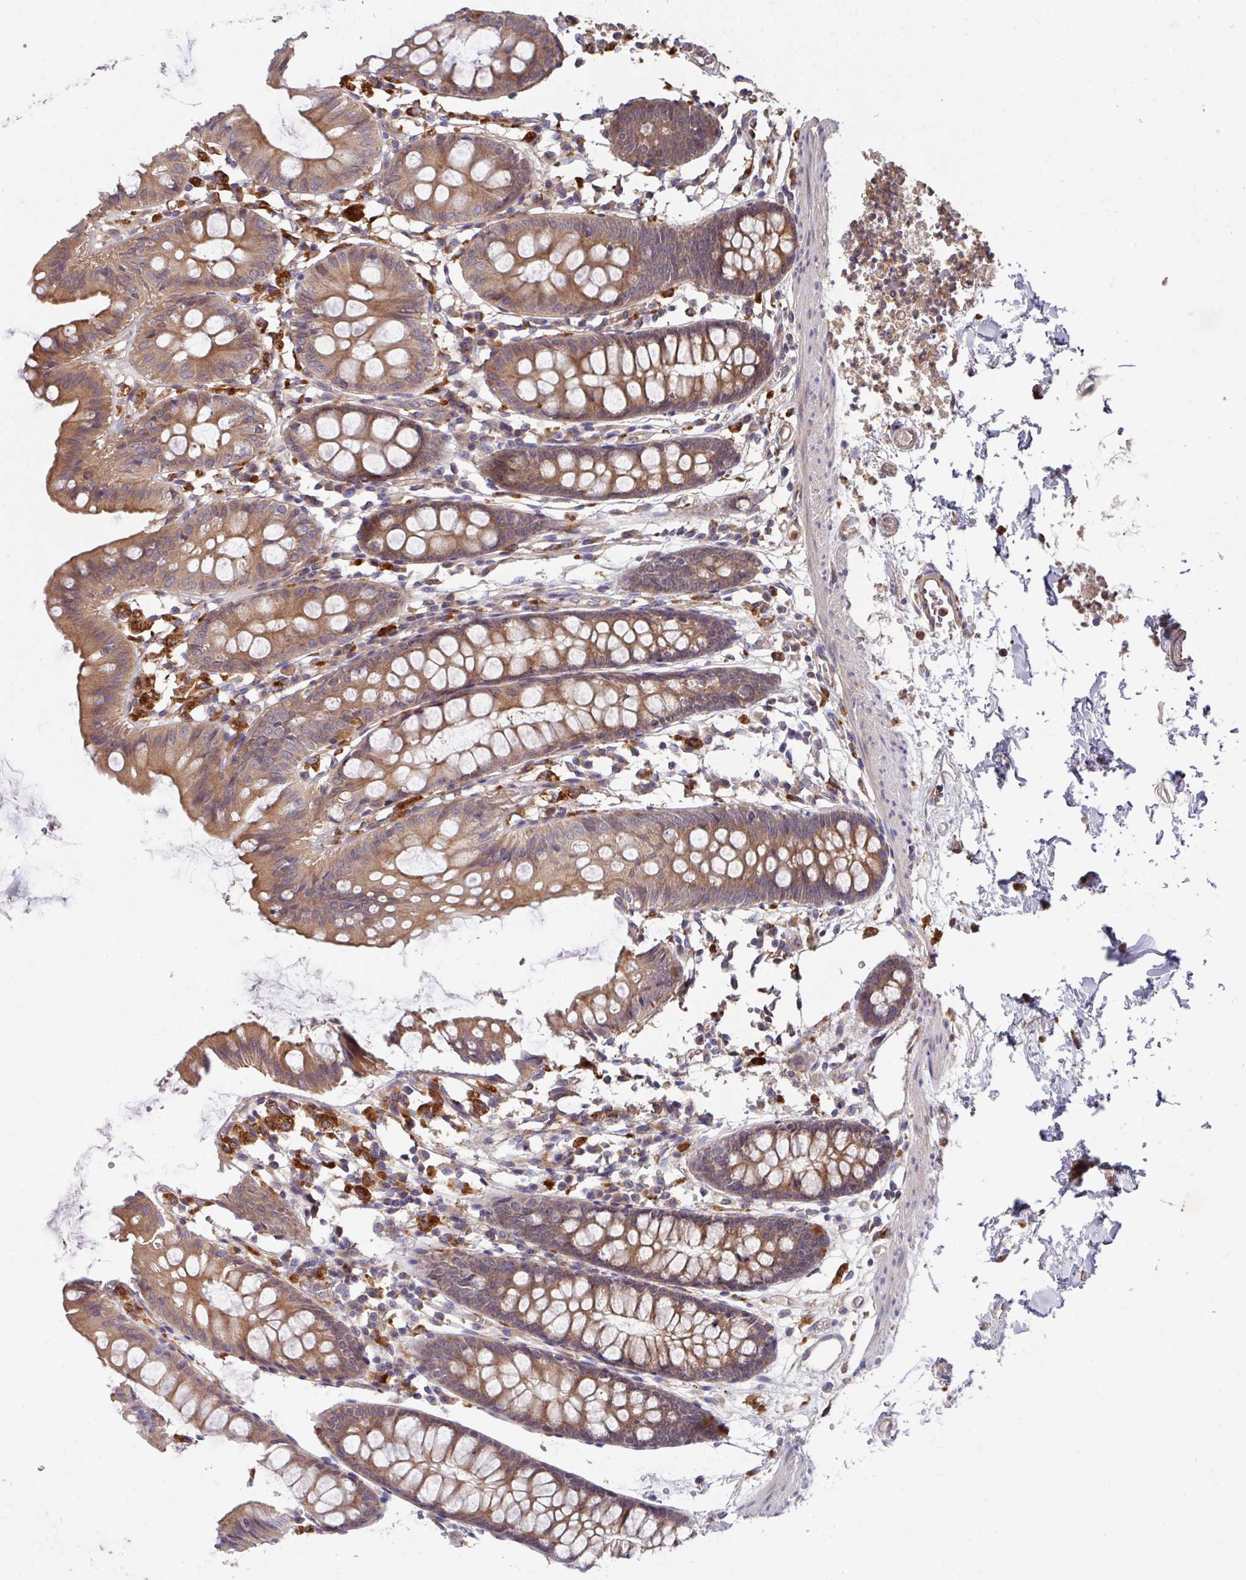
{"staining": {"intensity": "weak", "quantity": ">75%", "location": "cytoplasmic/membranous"}, "tissue": "colon", "cell_type": "Endothelial cells", "image_type": "normal", "snomed": [{"axis": "morphology", "description": "Normal tissue, NOS"}, {"axis": "topography", "description": "Colon"}], "caption": "Immunohistochemical staining of unremarkable human colon reveals low levels of weak cytoplasmic/membranous expression in approximately >75% of endothelial cells. The staining was performed using DAB (3,3'-diaminobenzidine) to visualize the protein expression in brown, while the nuclei were stained in blue with hematoxylin (Magnification: 20x).", "gene": "TRIM14", "patient": {"sex": "female", "age": 84}}